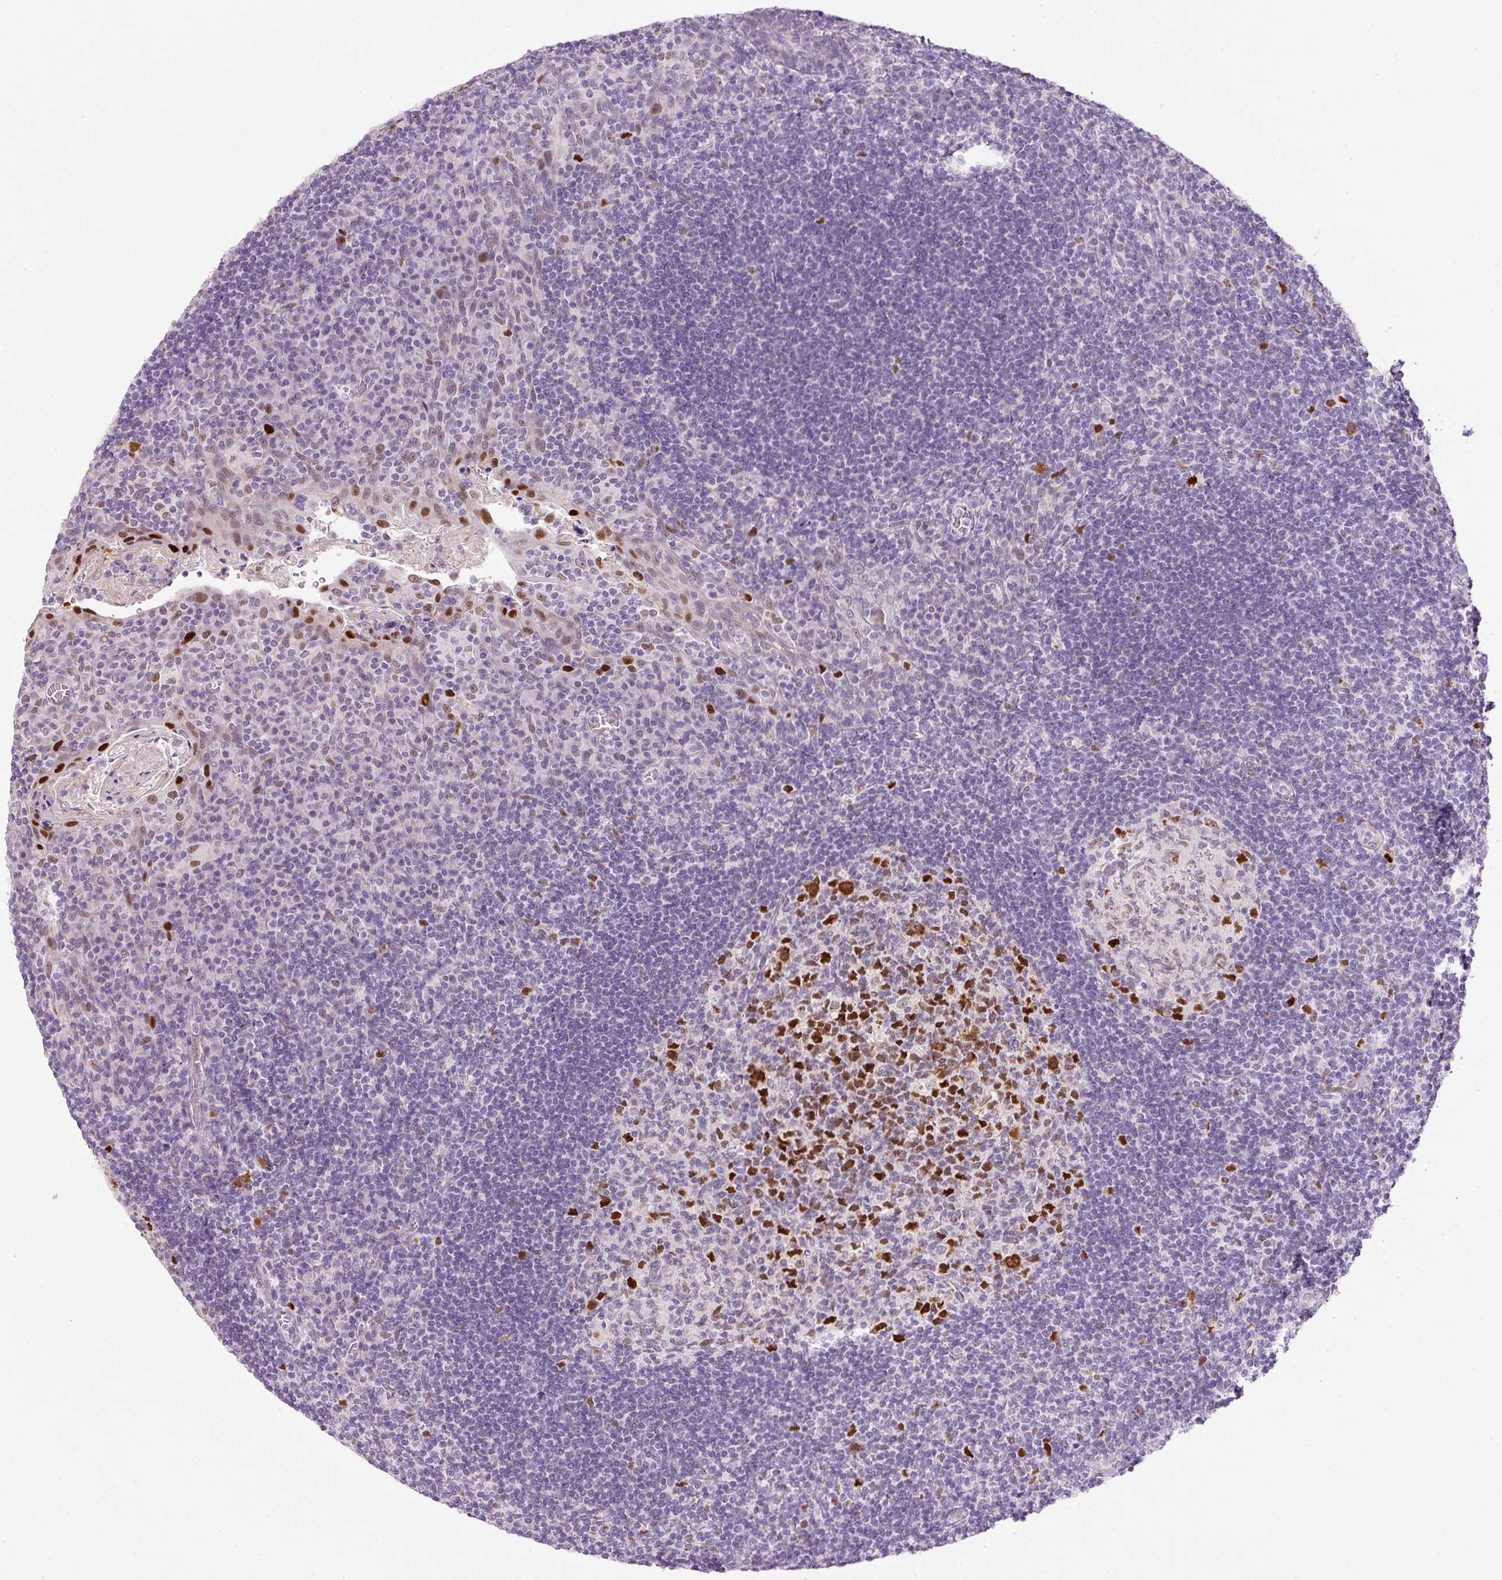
{"staining": {"intensity": "strong", "quantity": "25%-75%", "location": "nuclear"}, "tissue": "tonsil", "cell_type": "Germinal center cells", "image_type": "normal", "snomed": [{"axis": "morphology", "description": "Normal tissue, NOS"}, {"axis": "topography", "description": "Tonsil"}], "caption": "Tonsil stained with immunohistochemistry (IHC) demonstrates strong nuclear positivity in approximately 25%-75% of germinal center cells. (DAB (3,3'-diaminobenzidine) IHC with brightfield microscopy, high magnification).", "gene": "KPNA2", "patient": {"sex": "male", "age": 17}}